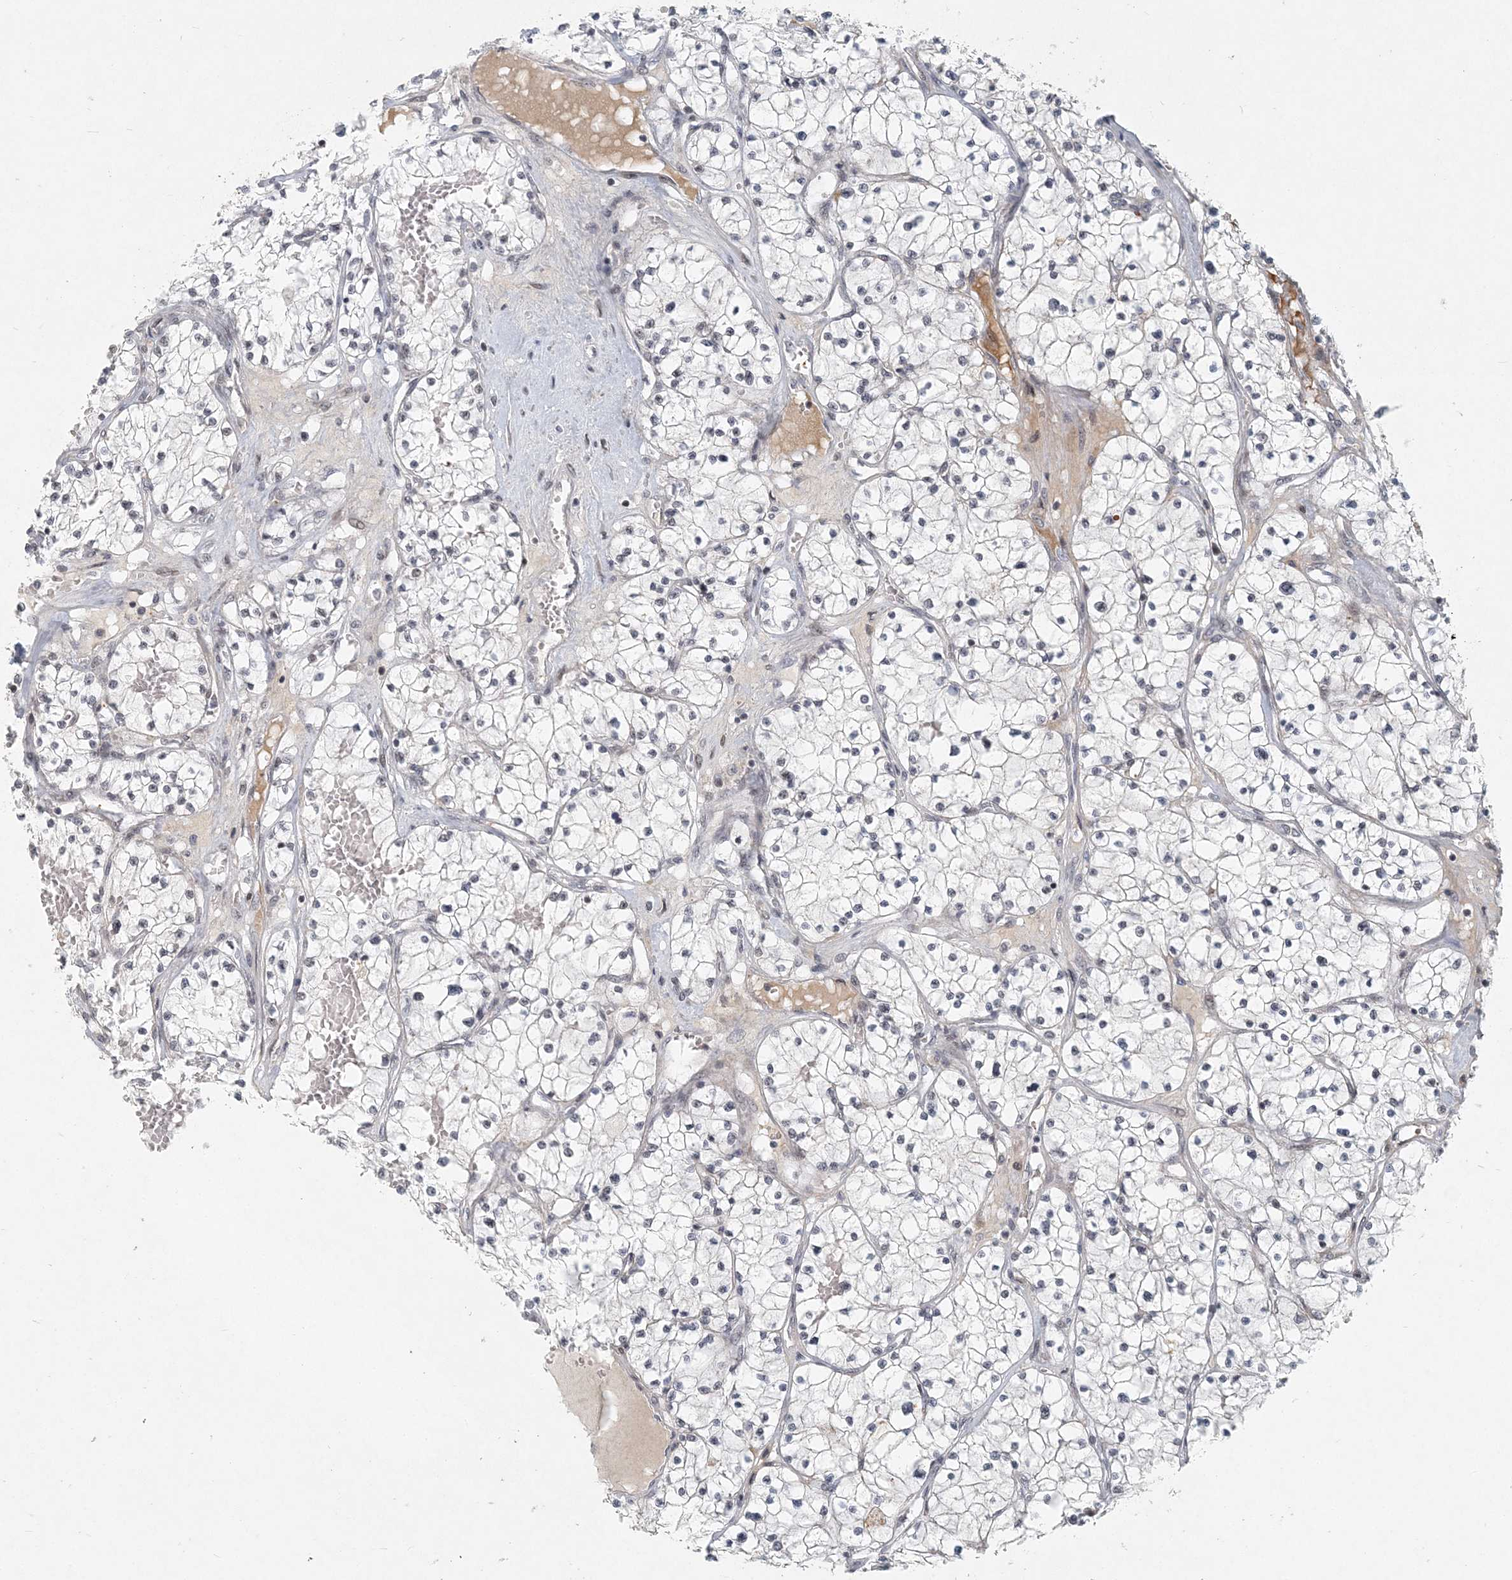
{"staining": {"intensity": "negative", "quantity": "none", "location": "none"}, "tissue": "renal cancer", "cell_type": "Tumor cells", "image_type": "cancer", "snomed": [{"axis": "morphology", "description": "Normal tissue, NOS"}, {"axis": "morphology", "description": "Adenocarcinoma, NOS"}, {"axis": "topography", "description": "Kidney"}], "caption": "A photomicrograph of human adenocarcinoma (renal) is negative for staining in tumor cells.", "gene": "BAZ1B", "patient": {"sex": "male", "age": 68}}